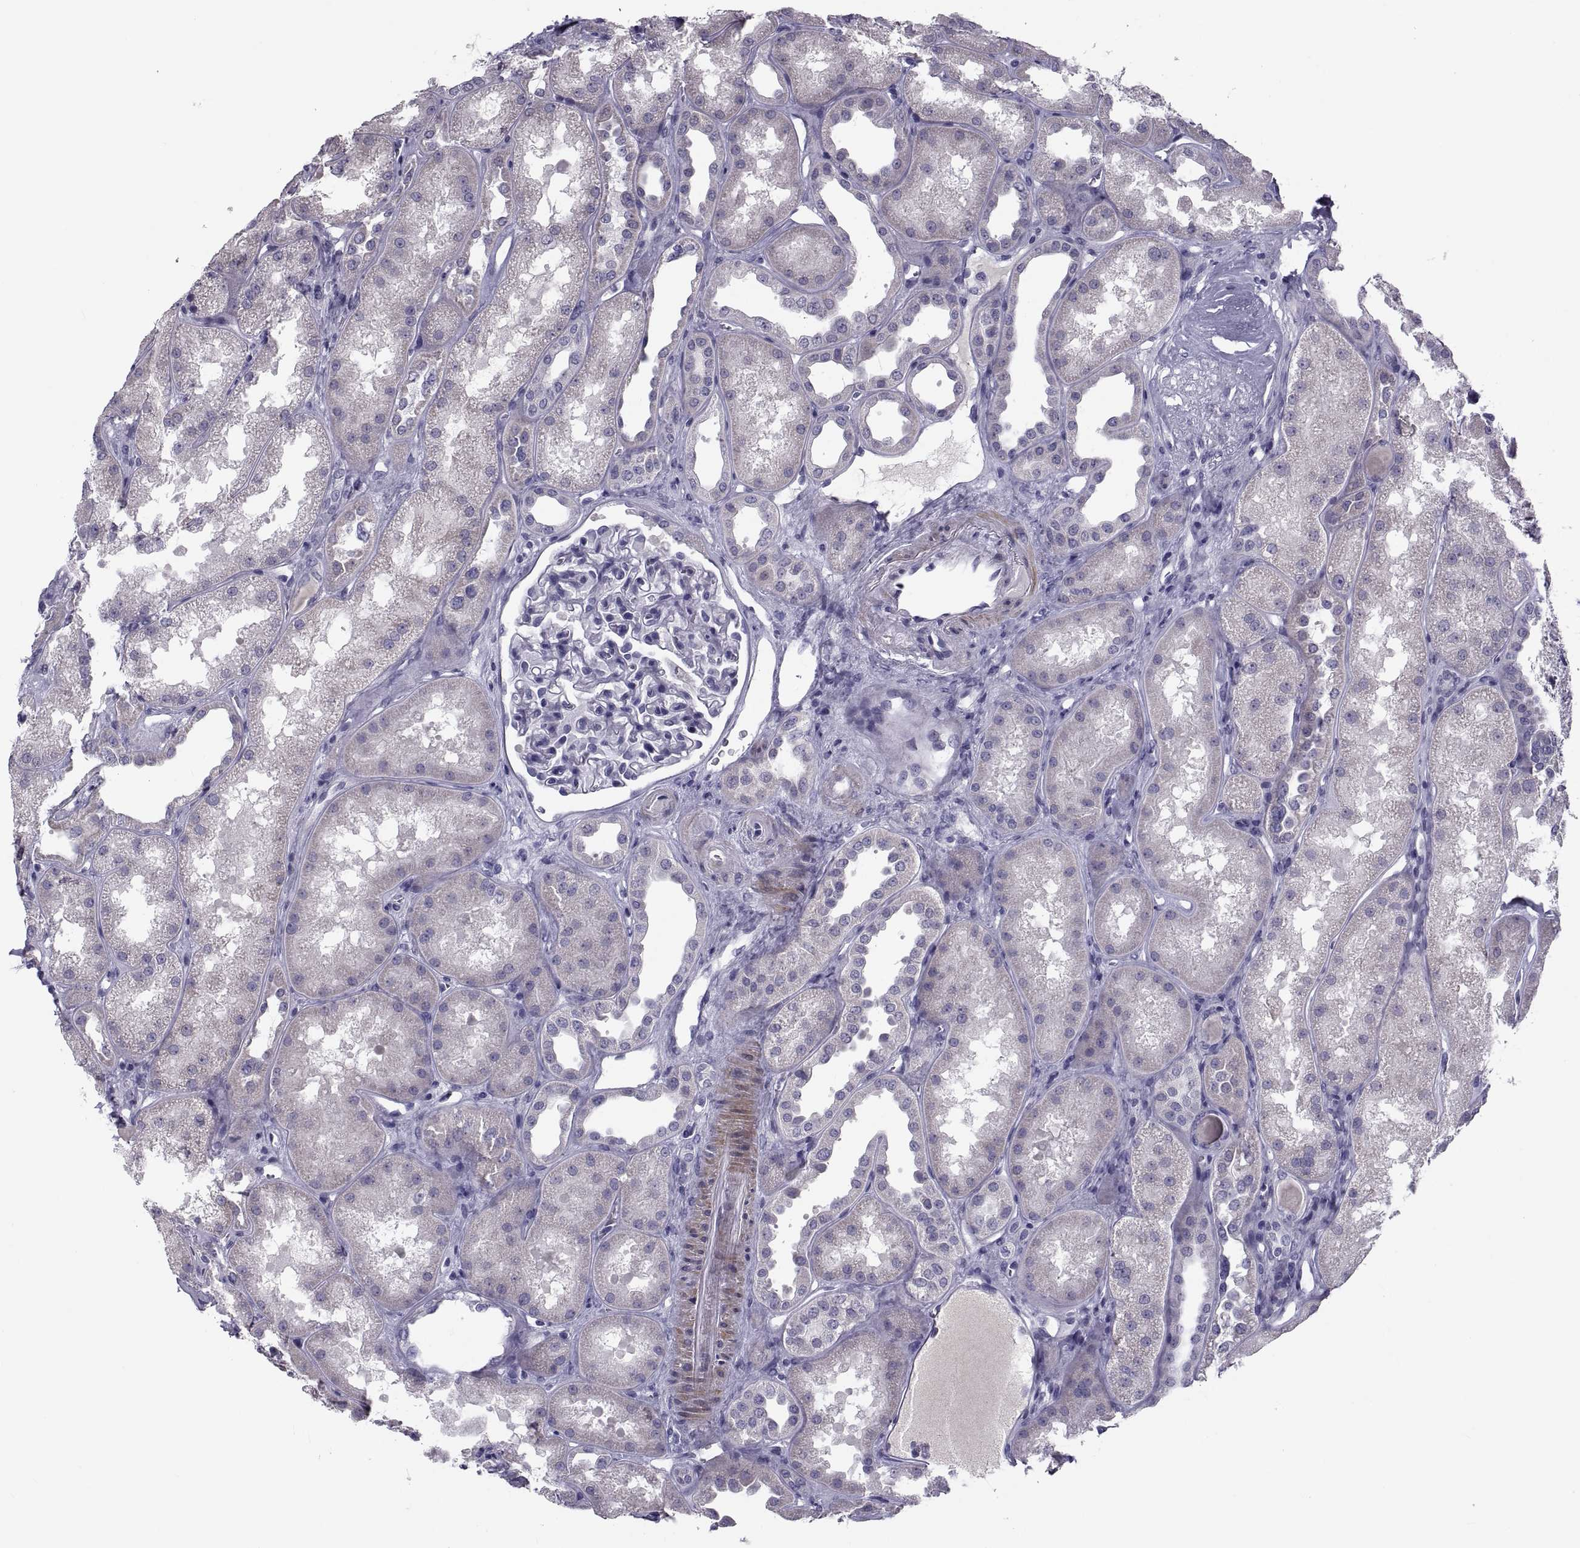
{"staining": {"intensity": "negative", "quantity": "none", "location": "none"}, "tissue": "kidney", "cell_type": "Cells in glomeruli", "image_type": "normal", "snomed": [{"axis": "morphology", "description": "Normal tissue, NOS"}, {"axis": "topography", "description": "Kidney"}], "caption": "High magnification brightfield microscopy of benign kidney stained with DAB (brown) and counterstained with hematoxylin (blue): cells in glomeruli show no significant positivity.", "gene": "PDZRN4", "patient": {"sex": "male", "age": 61}}